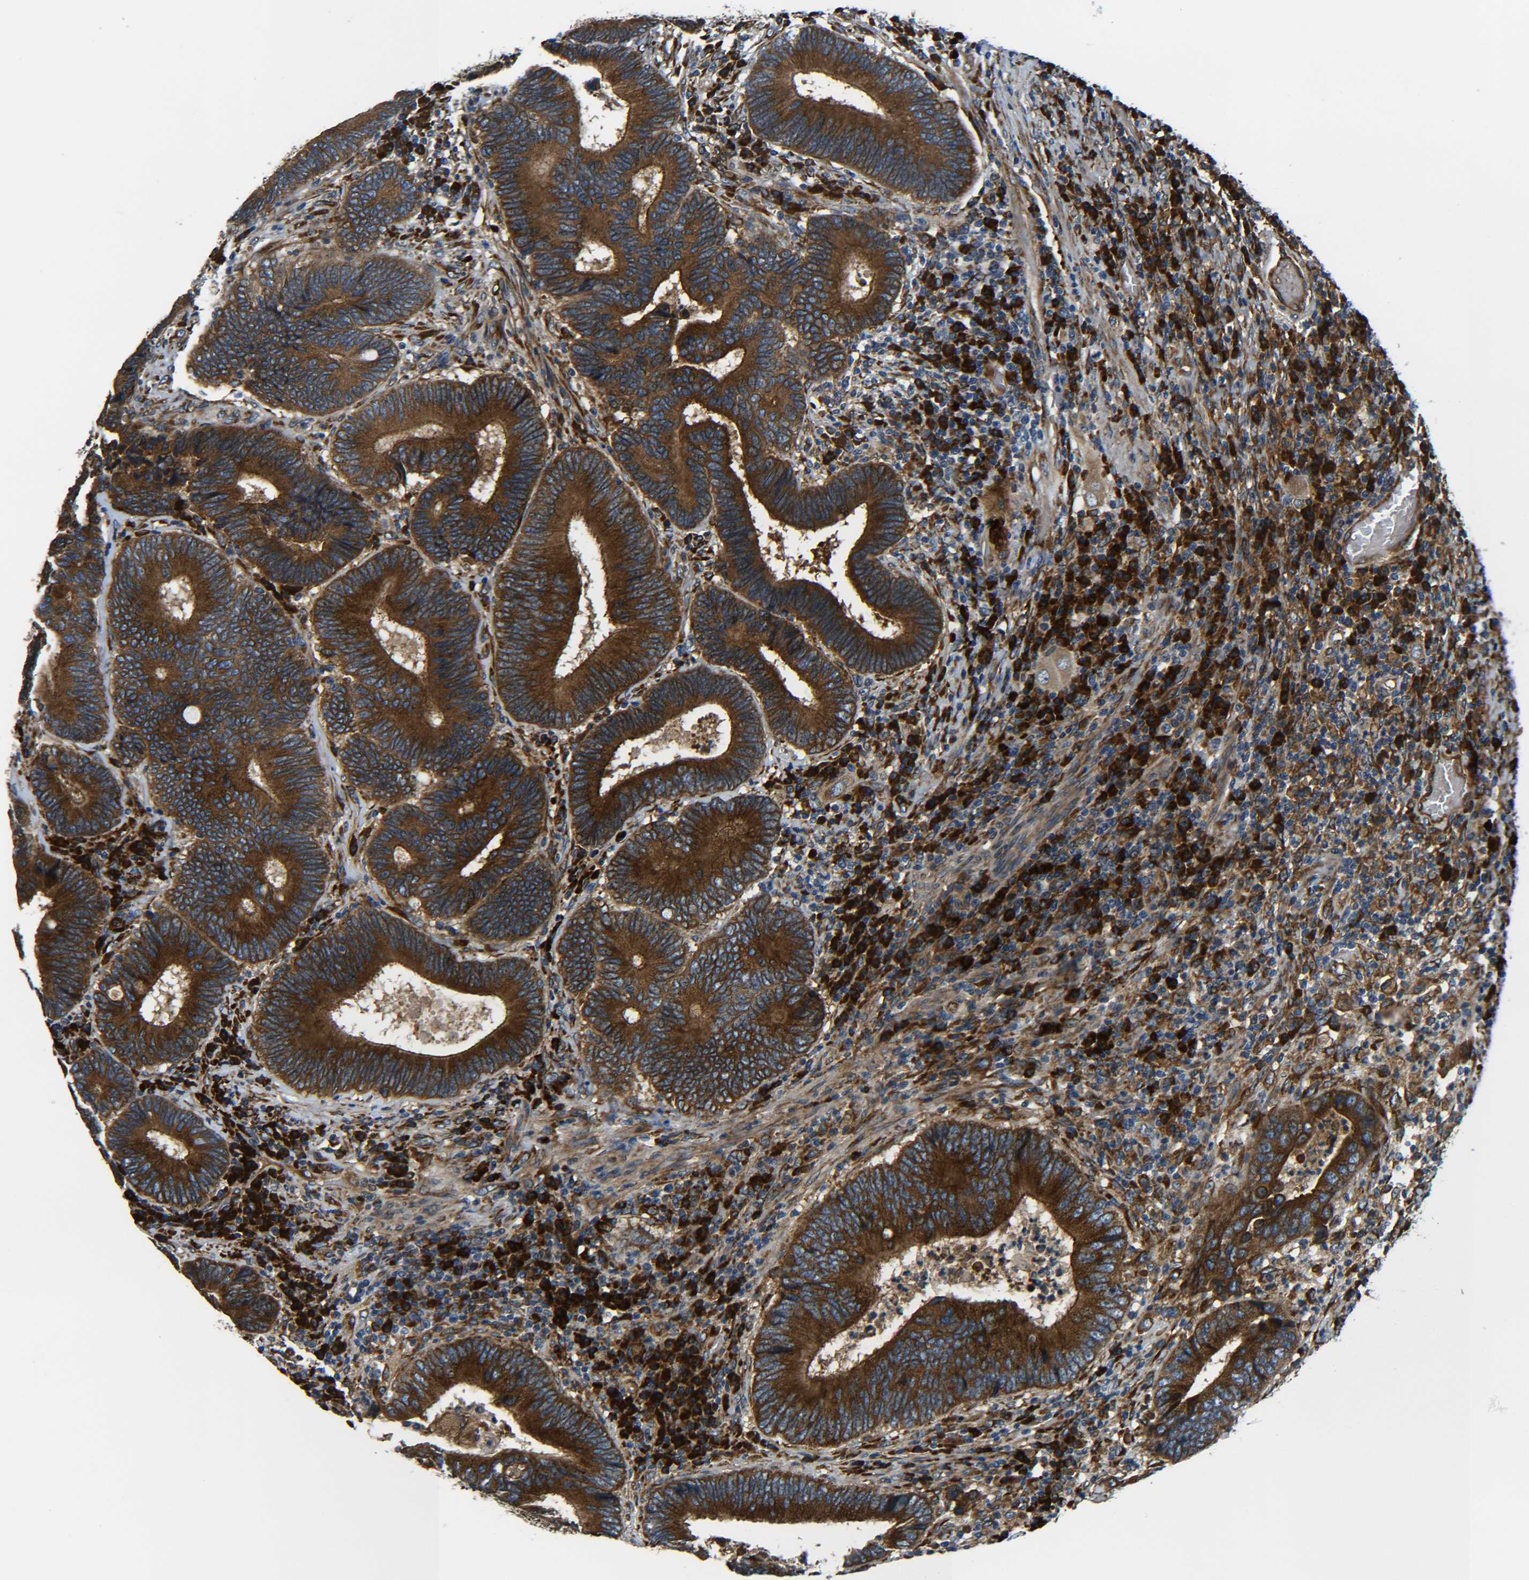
{"staining": {"intensity": "strong", "quantity": ">75%", "location": "cytoplasmic/membranous"}, "tissue": "colorectal cancer", "cell_type": "Tumor cells", "image_type": "cancer", "snomed": [{"axis": "morphology", "description": "Adenocarcinoma, NOS"}, {"axis": "topography", "description": "Colon"}], "caption": "The micrograph displays a brown stain indicating the presence of a protein in the cytoplasmic/membranous of tumor cells in colorectal cancer (adenocarcinoma).", "gene": "PREB", "patient": {"sex": "female", "age": 78}}